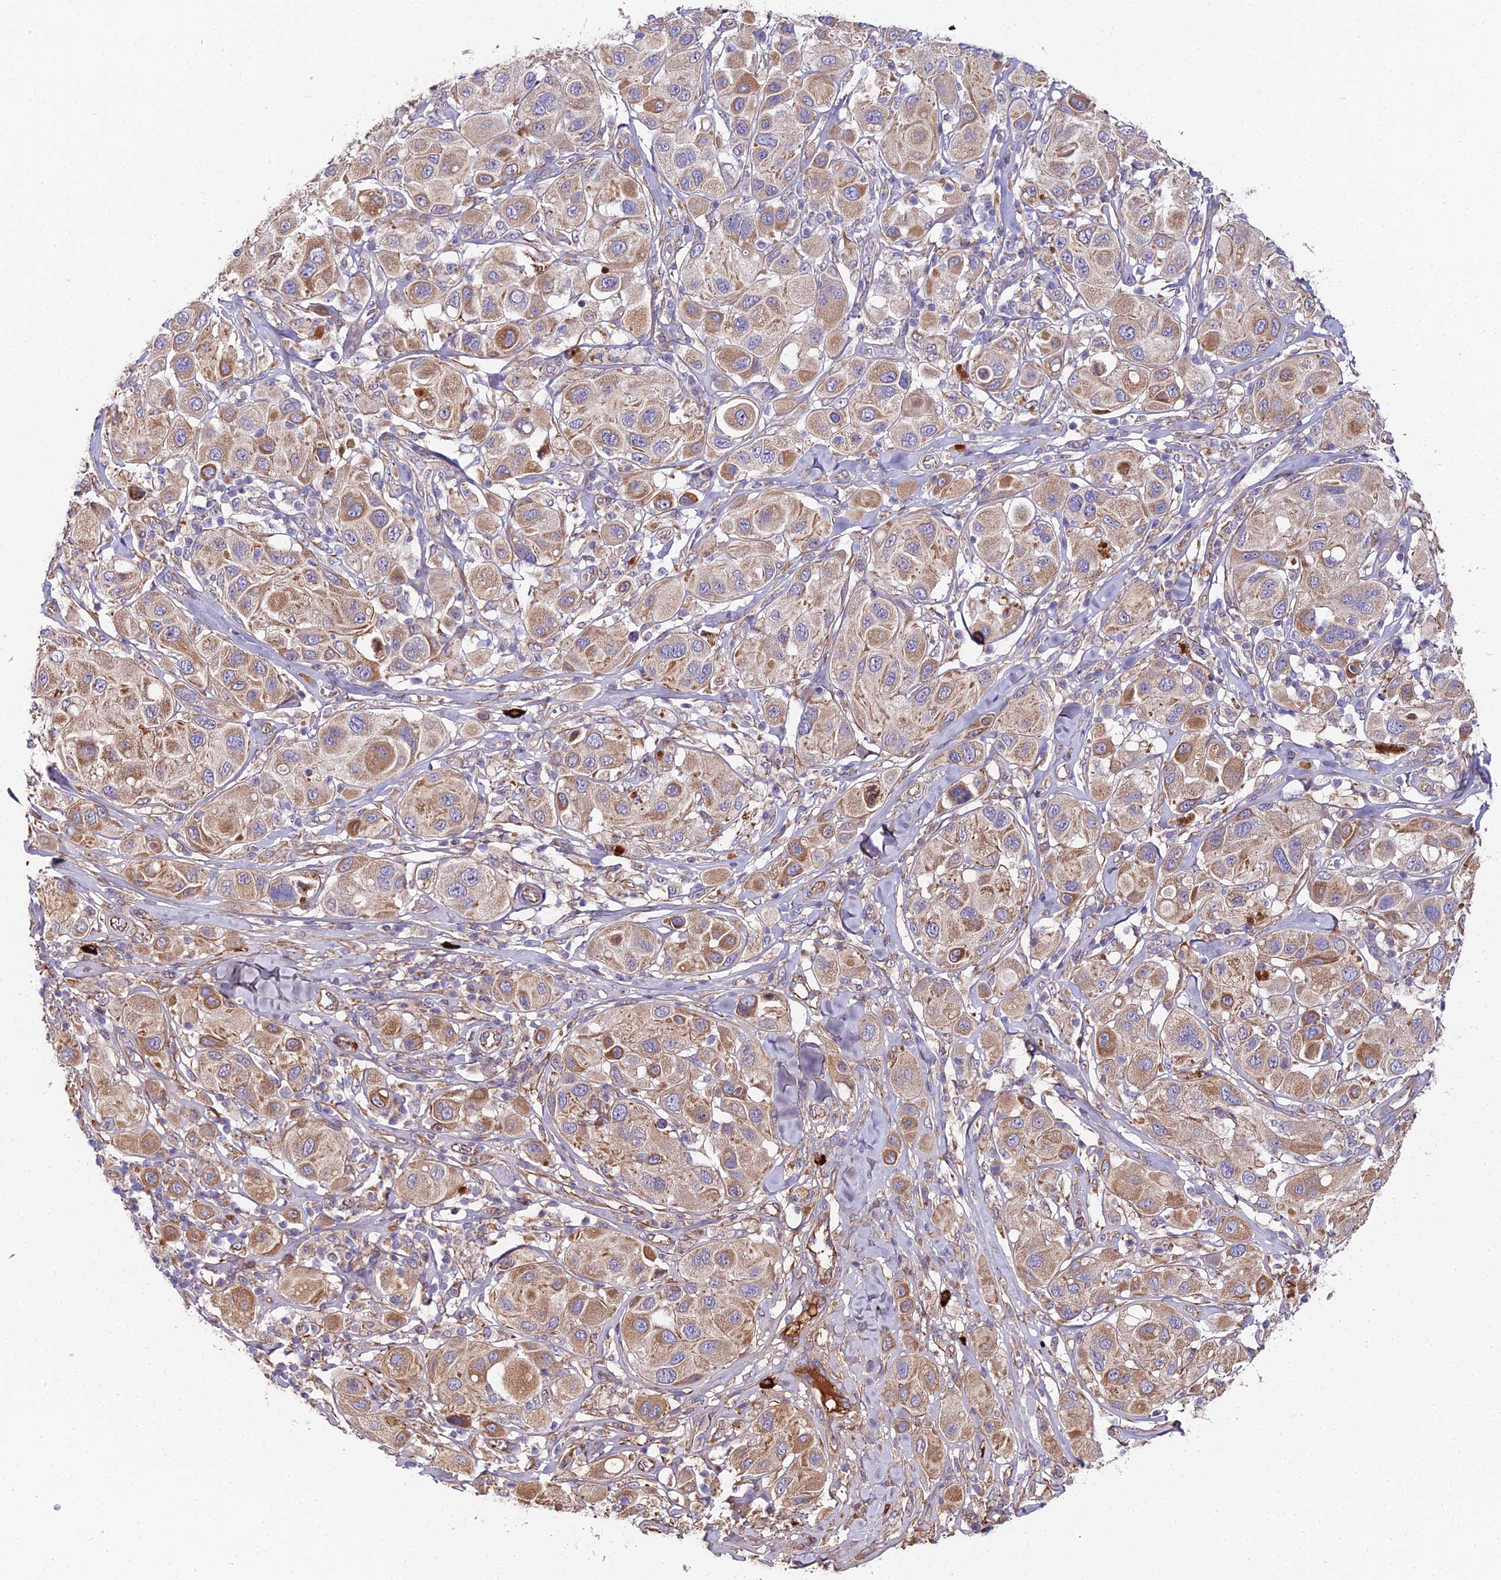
{"staining": {"intensity": "moderate", "quantity": ">75%", "location": "cytoplasmic/membranous"}, "tissue": "melanoma", "cell_type": "Tumor cells", "image_type": "cancer", "snomed": [{"axis": "morphology", "description": "Malignant melanoma, Metastatic site"}, {"axis": "topography", "description": "Skin"}], "caption": "Human melanoma stained for a protein (brown) exhibits moderate cytoplasmic/membranous positive positivity in approximately >75% of tumor cells.", "gene": "BEX4", "patient": {"sex": "male", "age": 41}}